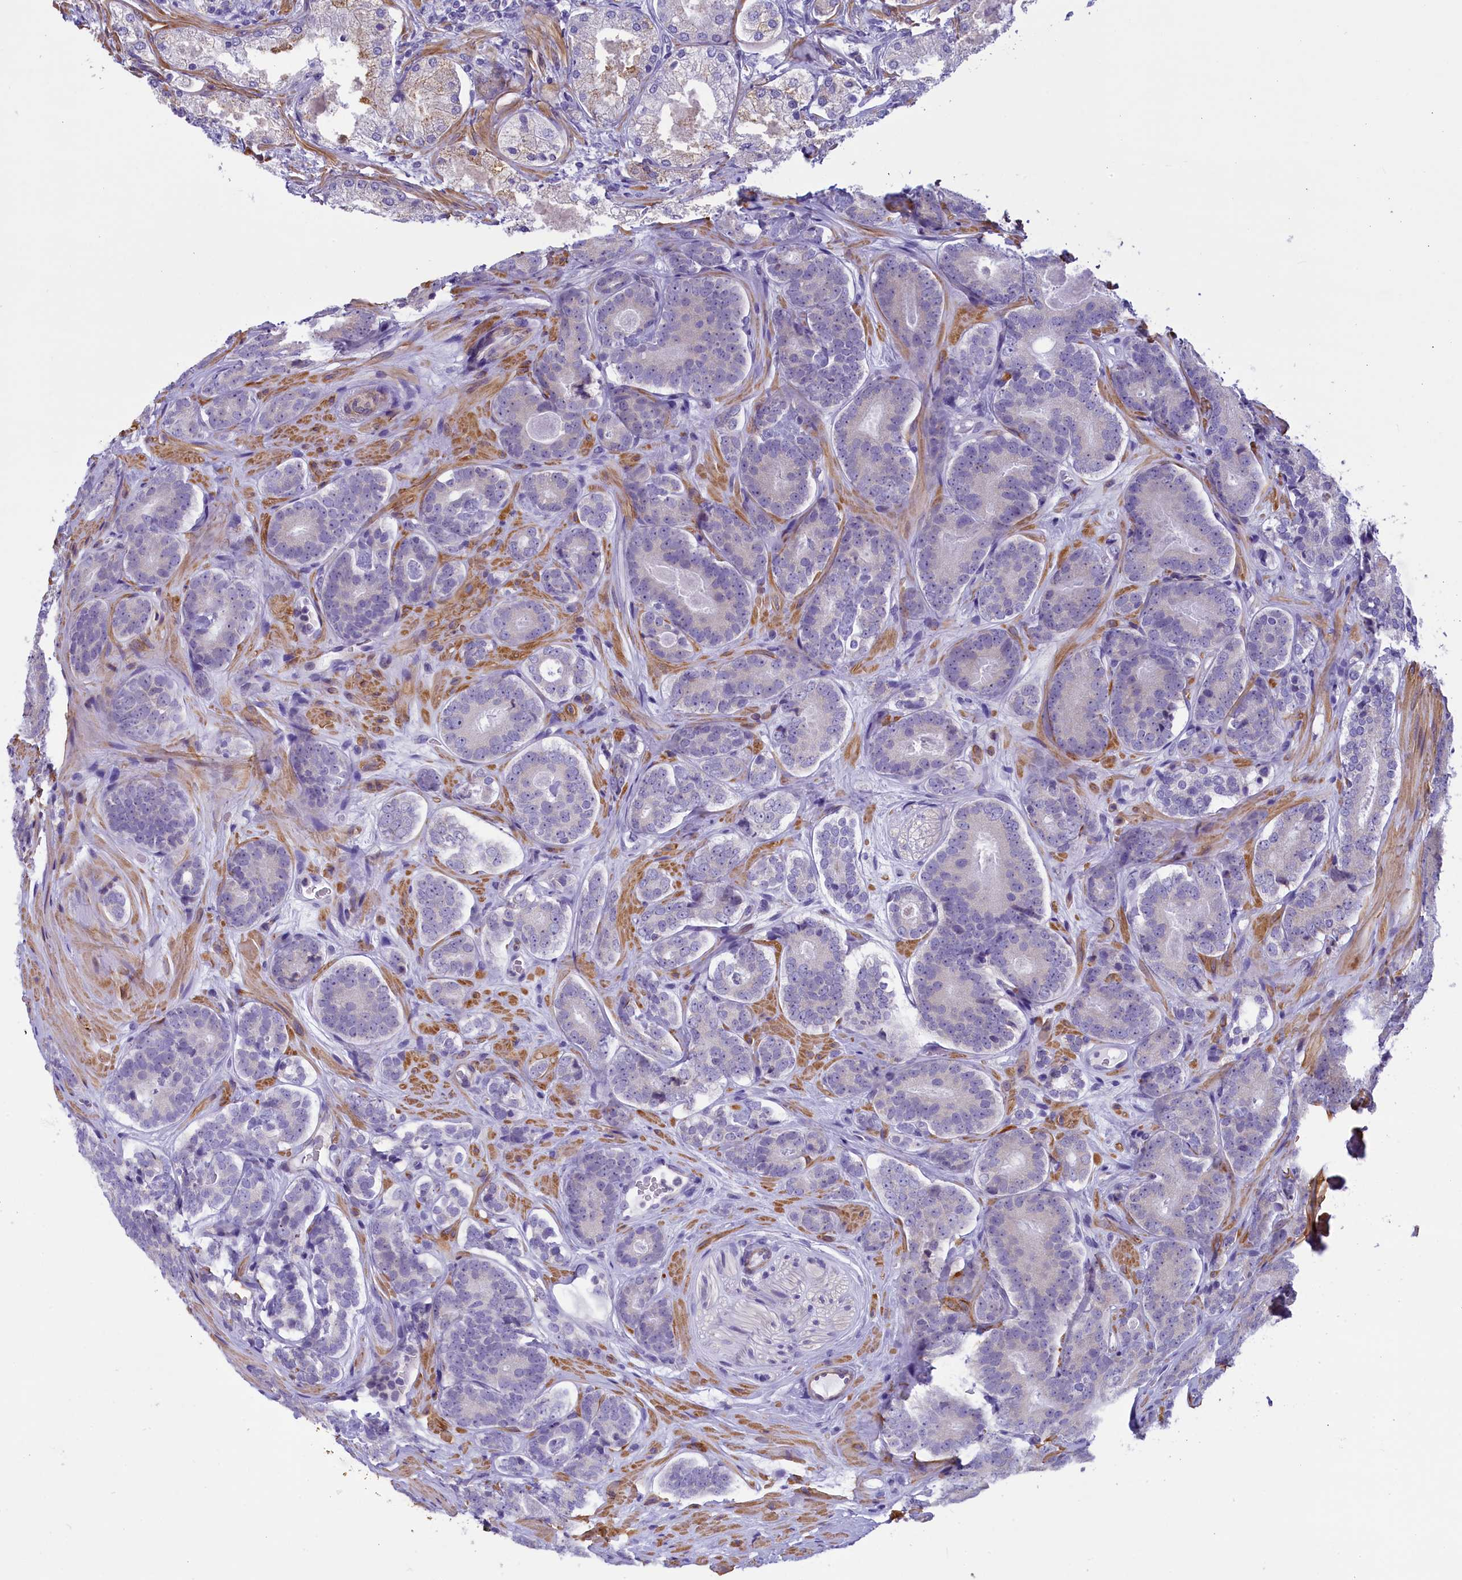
{"staining": {"intensity": "negative", "quantity": "none", "location": "none"}, "tissue": "prostate cancer", "cell_type": "Tumor cells", "image_type": "cancer", "snomed": [{"axis": "morphology", "description": "Adenocarcinoma, High grade"}, {"axis": "topography", "description": "Prostate"}], "caption": "The immunohistochemistry (IHC) histopathology image has no significant positivity in tumor cells of prostate cancer (high-grade adenocarcinoma) tissue. (DAB IHC with hematoxylin counter stain).", "gene": "IGSF6", "patient": {"sex": "male", "age": 63}}